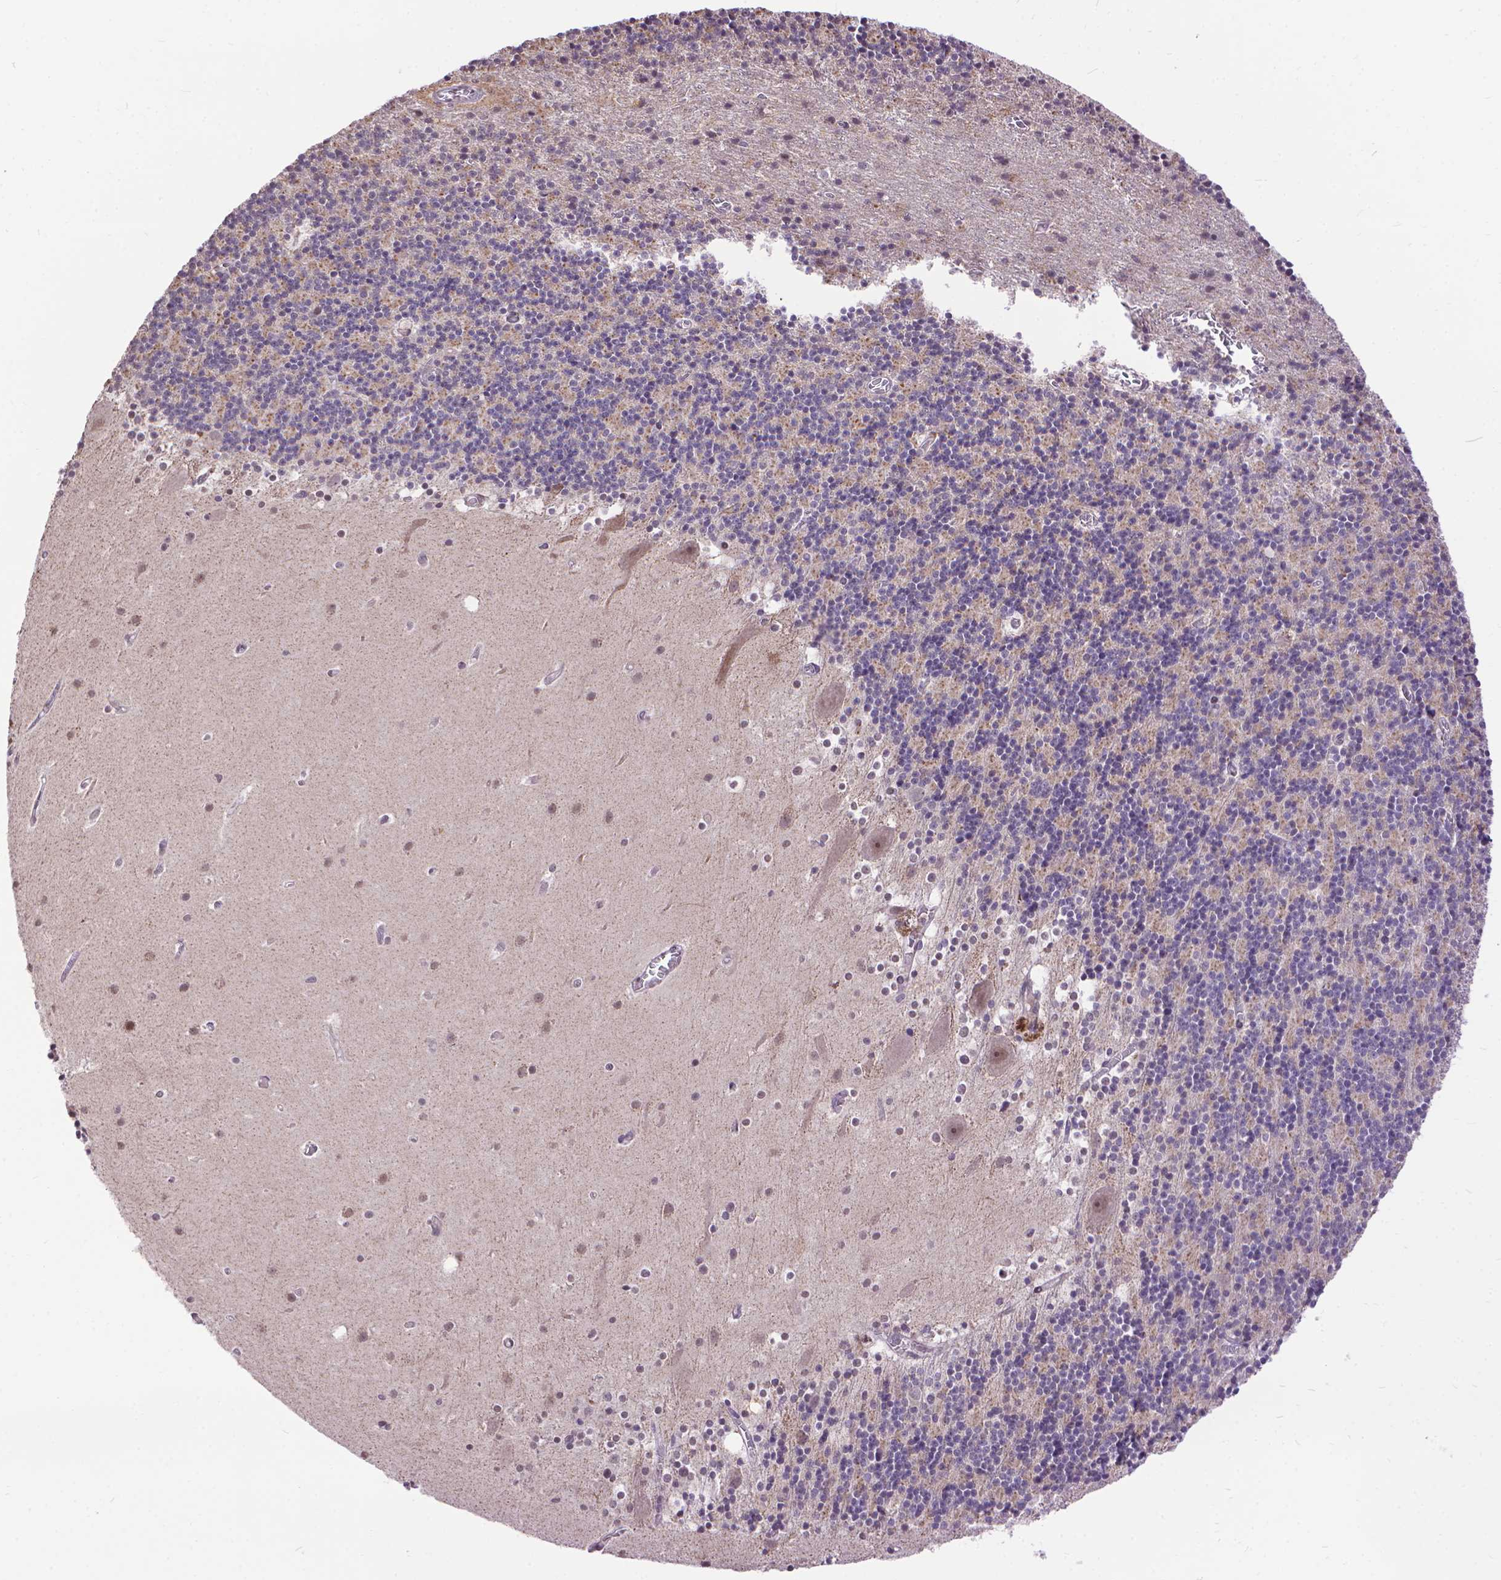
{"staining": {"intensity": "weak", "quantity": "25%-75%", "location": "cytoplasmic/membranous"}, "tissue": "cerebellum", "cell_type": "Cells in granular layer", "image_type": "normal", "snomed": [{"axis": "morphology", "description": "Normal tissue, NOS"}, {"axis": "topography", "description": "Cerebellum"}], "caption": "Immunohistochemistry (IHC) image of unremarkable cerebellum stained for a protein (brown), which exhibits low levels of weak cytoplasmic/membranous staining in about 25%-75% of cells in granular layer.", "gene": "TMEM135", "patient": {"sex": "male", "age": 70}}